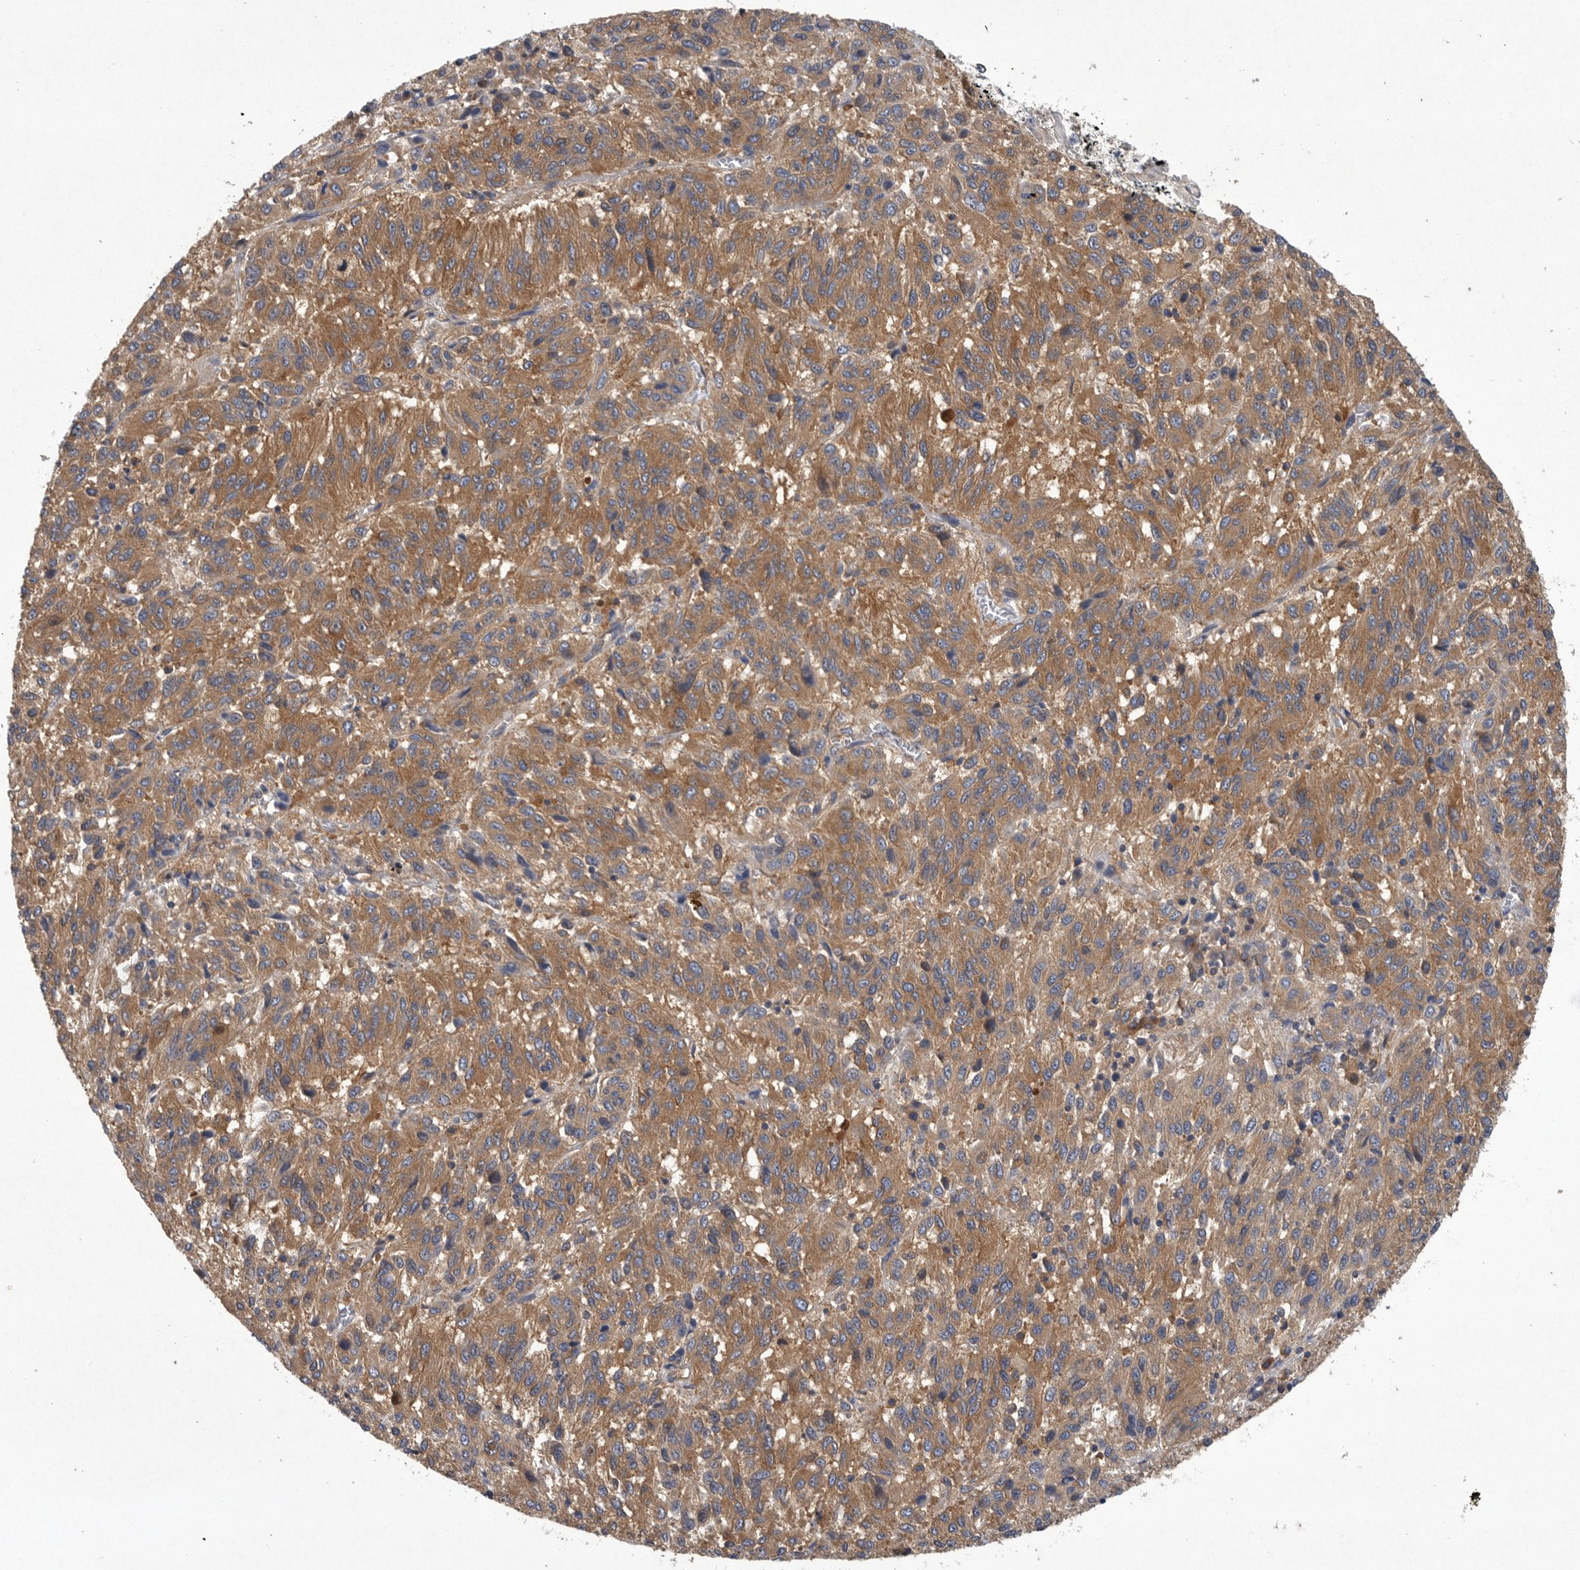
{"staining": {"intensity": "moderate", "quantity": ">75%", "location": "cytoplasmic/membranous"}, "tissue": "melanoma", "cell_type": "Tumor cells", "image_type": "cancer", "snomed": [{"axis": "morphology", "description": "Malignant melanoma, Metastatic site"}, {"axis": "topography", "description": "Lung"}], "caption": "Melanoma stained for a protein (brown) displays moderate cytoplasmic/membranous positive expression in approximately >75% of tumor cells.", "gene": "OXR1", "patient": {"sex": "male", "age": 64}}